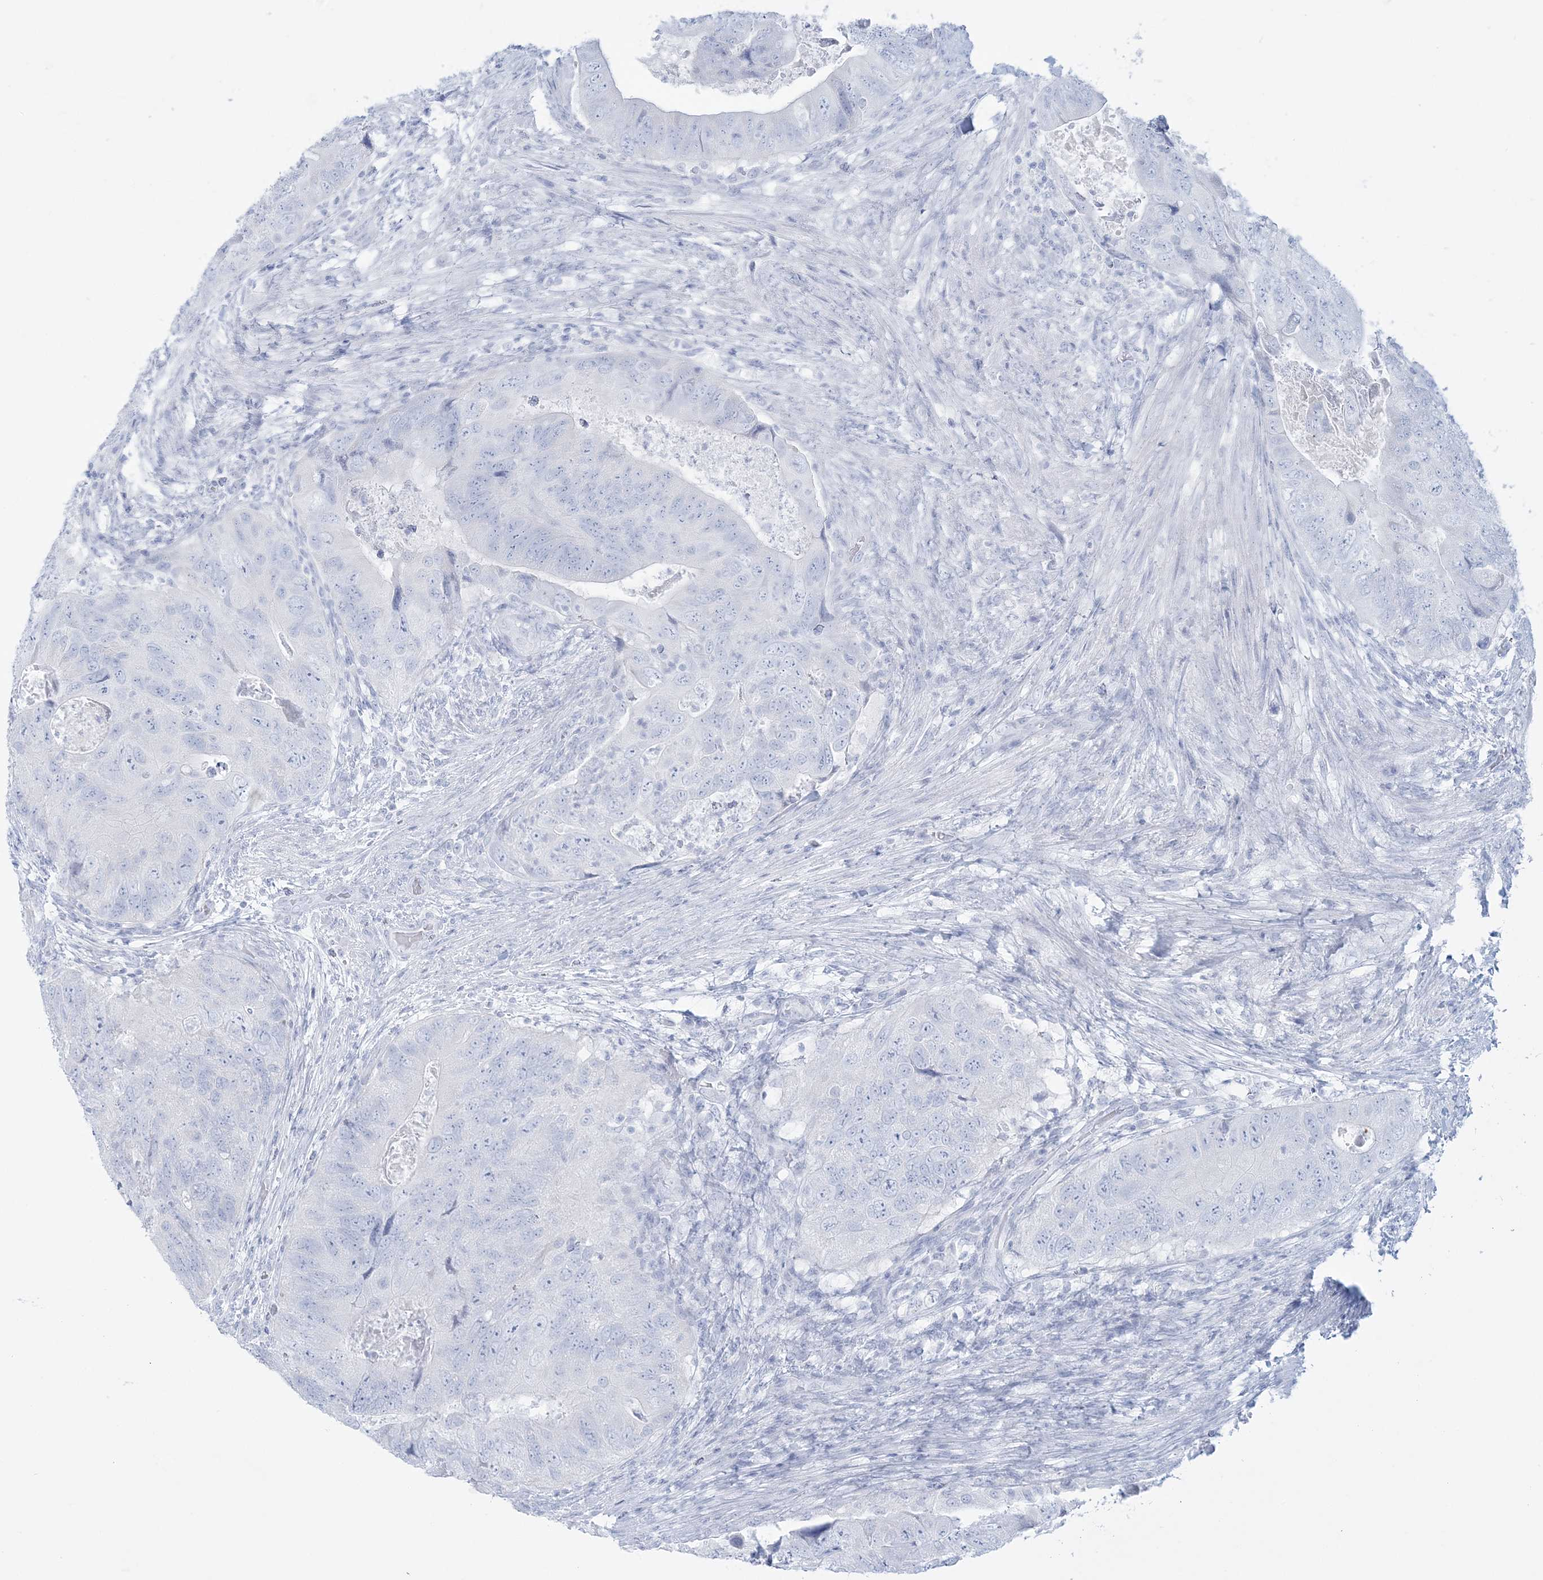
{"staining": {"intensity": "negative", "quantity": "none", "location": "none"}, "tissue": "colorectal cancer", "cell_type": "Tumor cells", "image_type": "cancer", "snomed": [{"axis": "morphology", "description": "Adenocarcinoma, NOS"}, {"axis": "topography", "description": "Rectum"}], "caption": "Tumor cells show no significant staining in colorectal cancer (adenocarcinoma).", "gene": "ADGB", "patient": {"sex": "male", "age": 63}}